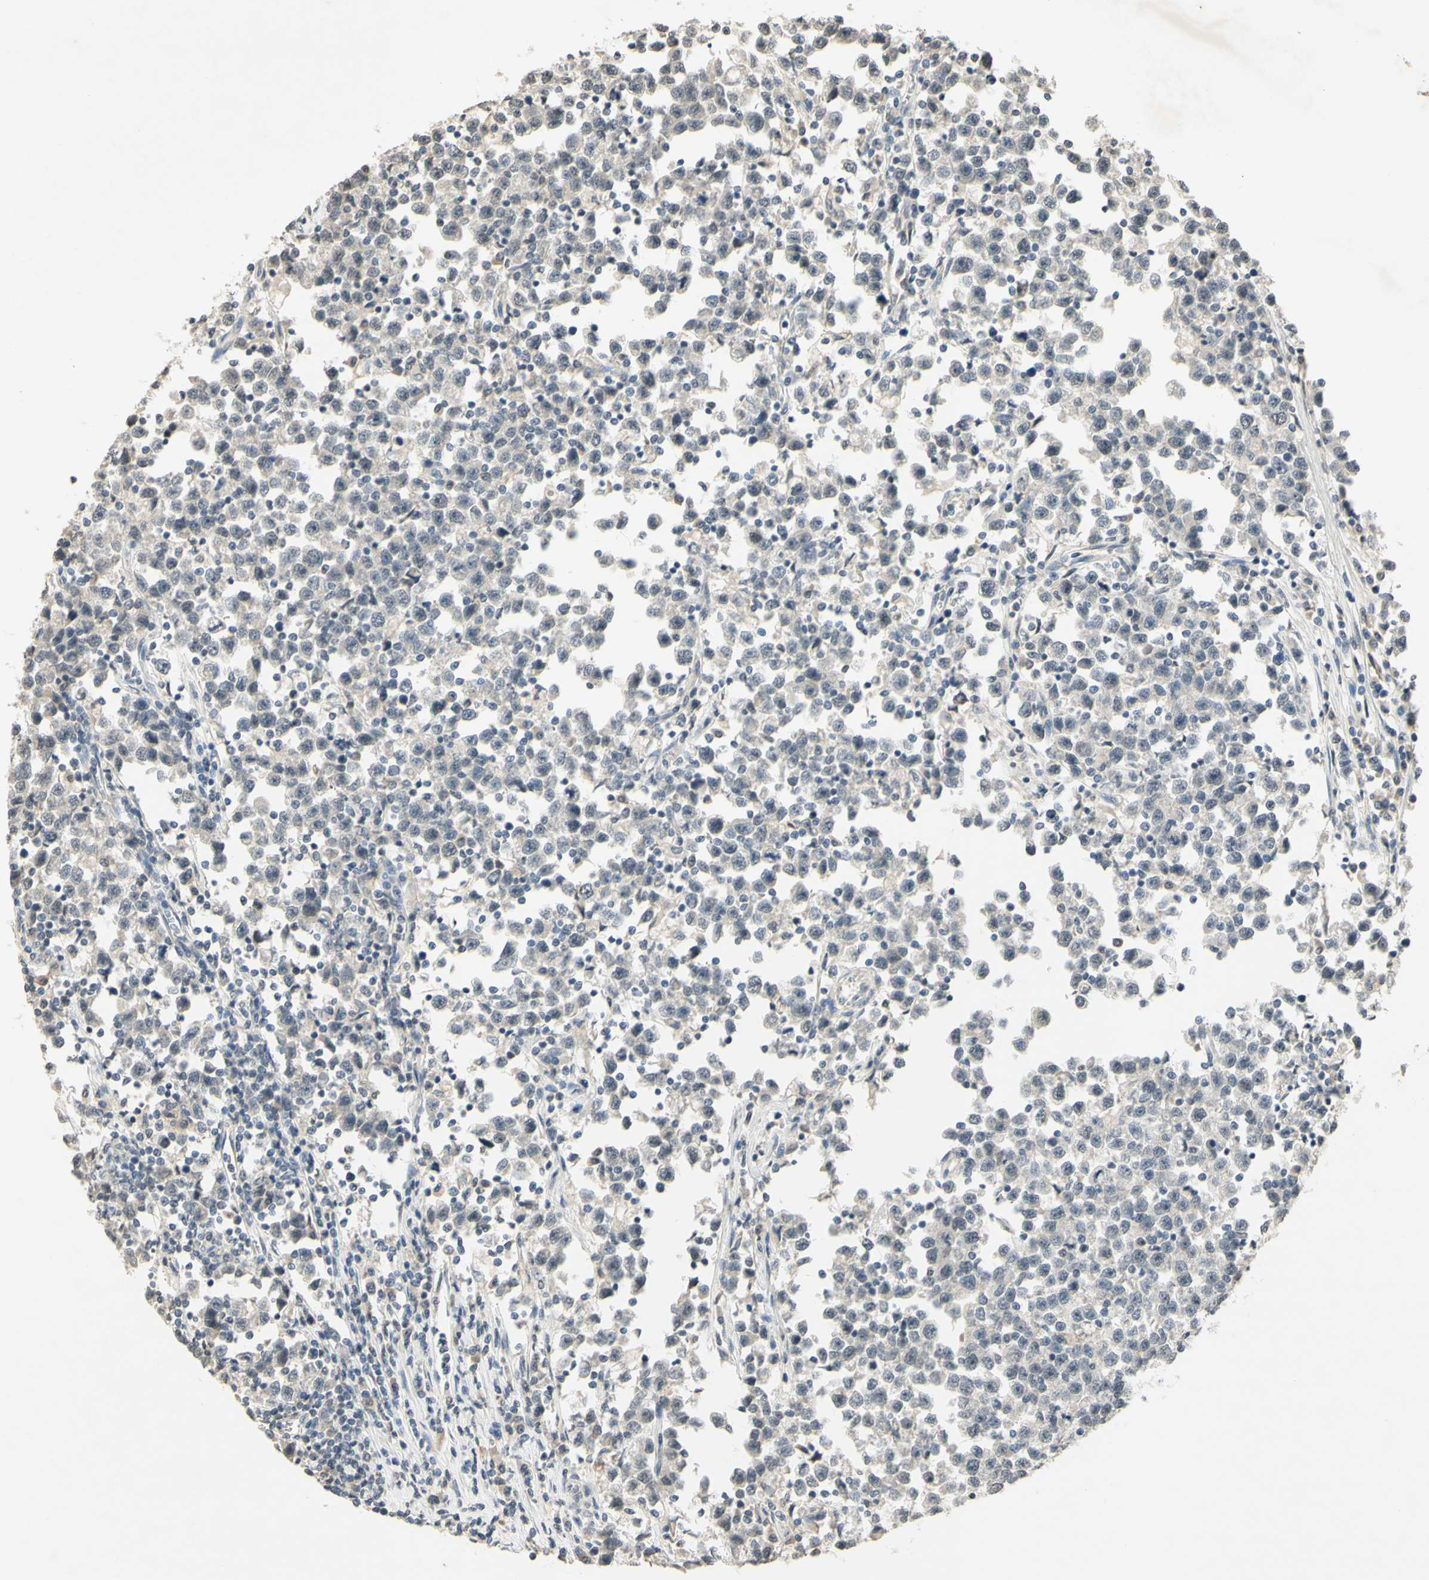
{"staining": {"intensity": "negative", "quantity": "none", "location": "none"}, "tissue": "testis cancer", "cell_type": "Tumor cells", "image_type": "cancer", "snomed": [{"axis": "morphology", "description": "Seminoma, NOS"}, {"axis": "topography", "description": "Testis"}], "caption": "IHC histopathology image of testis seminoma stained for a protein (brown), which displays no expression in tumor cells.", "gene": "GLI1", "patient": {"sex": "male", "age": 43}}